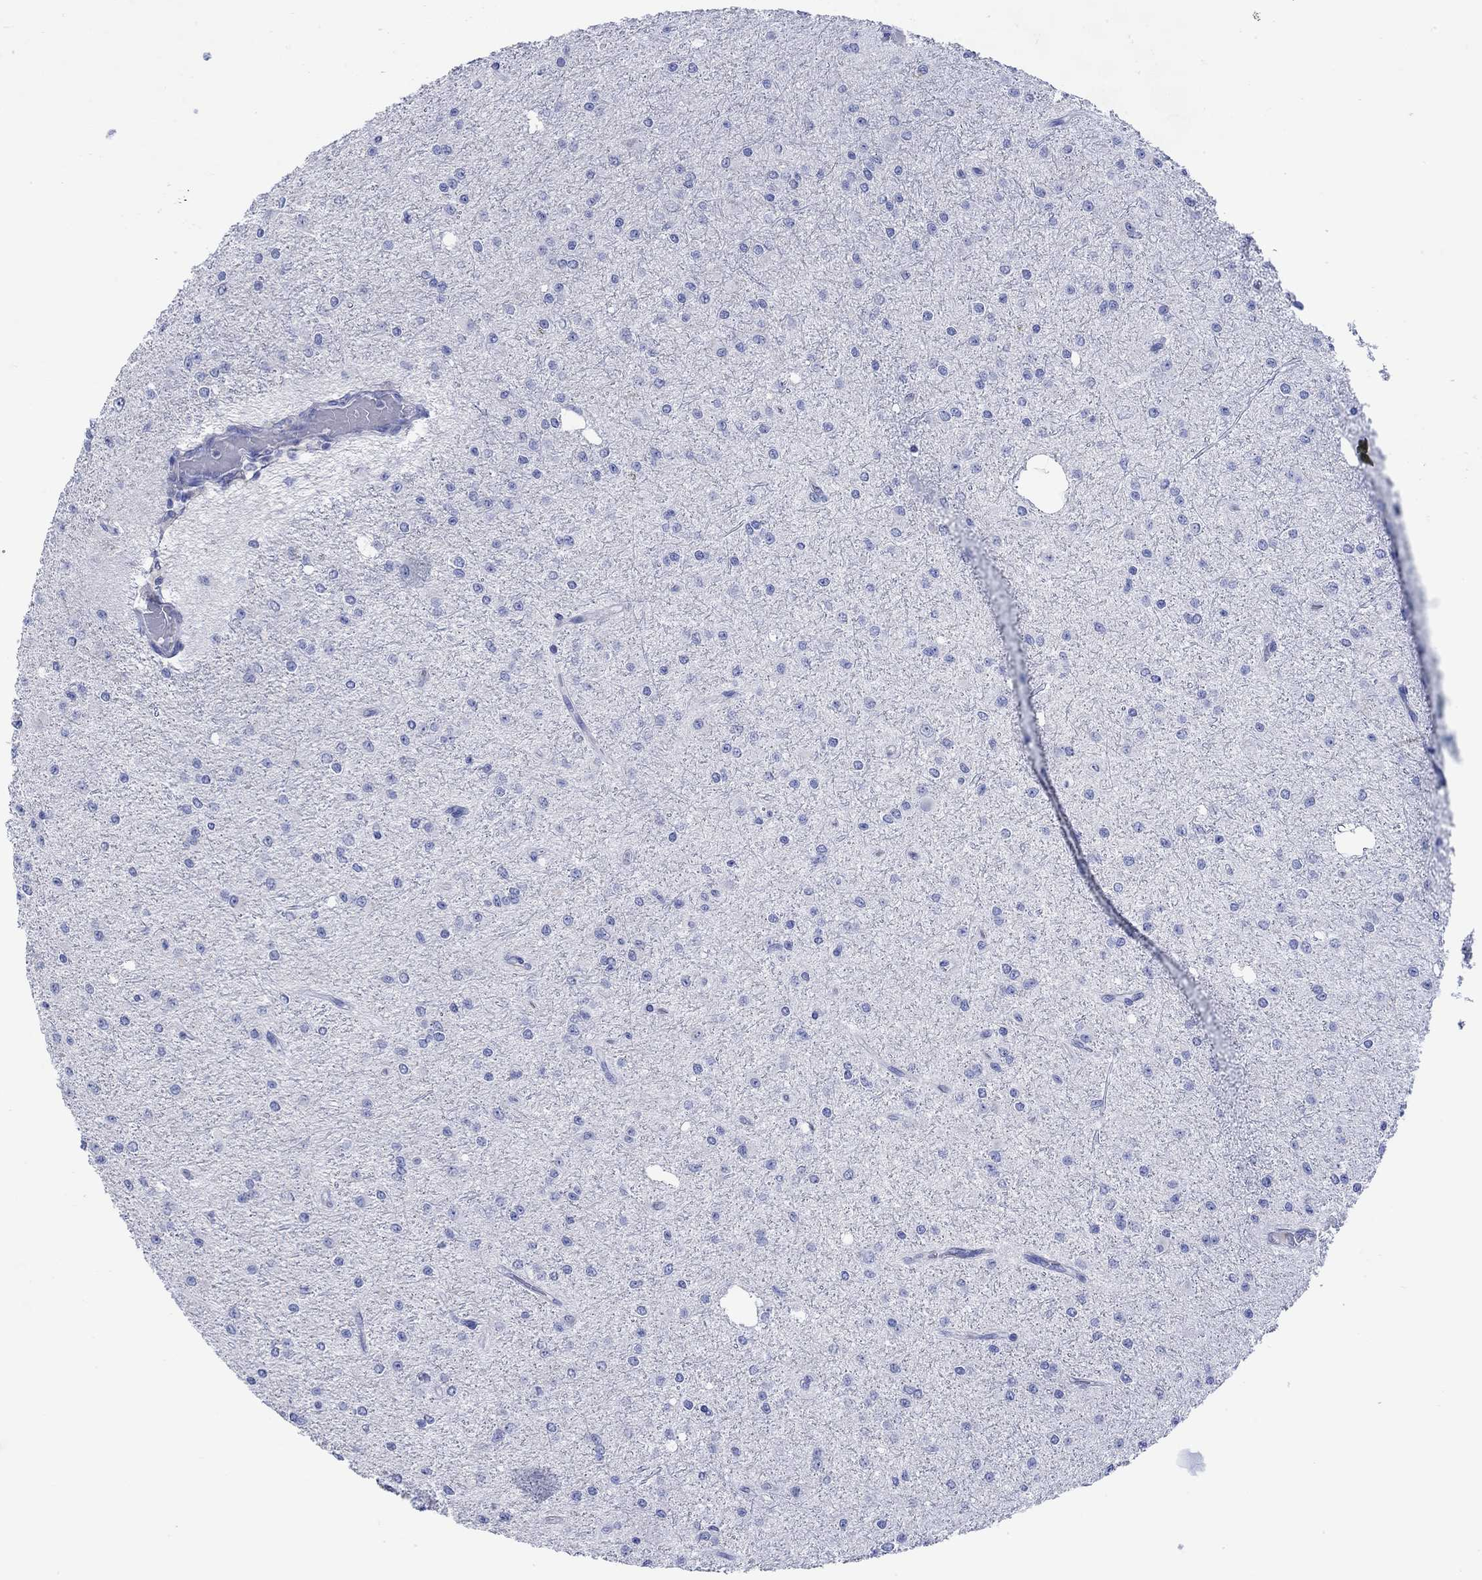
{"staining": {"intensity": "negative", "quantity": "none", "location": "none"}, "tissue": "glioma", "cell_type": "Tumor cells", "image_type": "cancer", "snomed": [{"axis": "morphology", "description": "Glioma, malignant, Low grade"}, {"axis": "topography", "description": "Brain"}], "caption": "This is a histopathology image of immunohistochemistry (IHC) staining of glioma, which shows no positivity in tumor cells.", "gene": "P2RY6", "patient": {"sex": "male", "age": 27}}